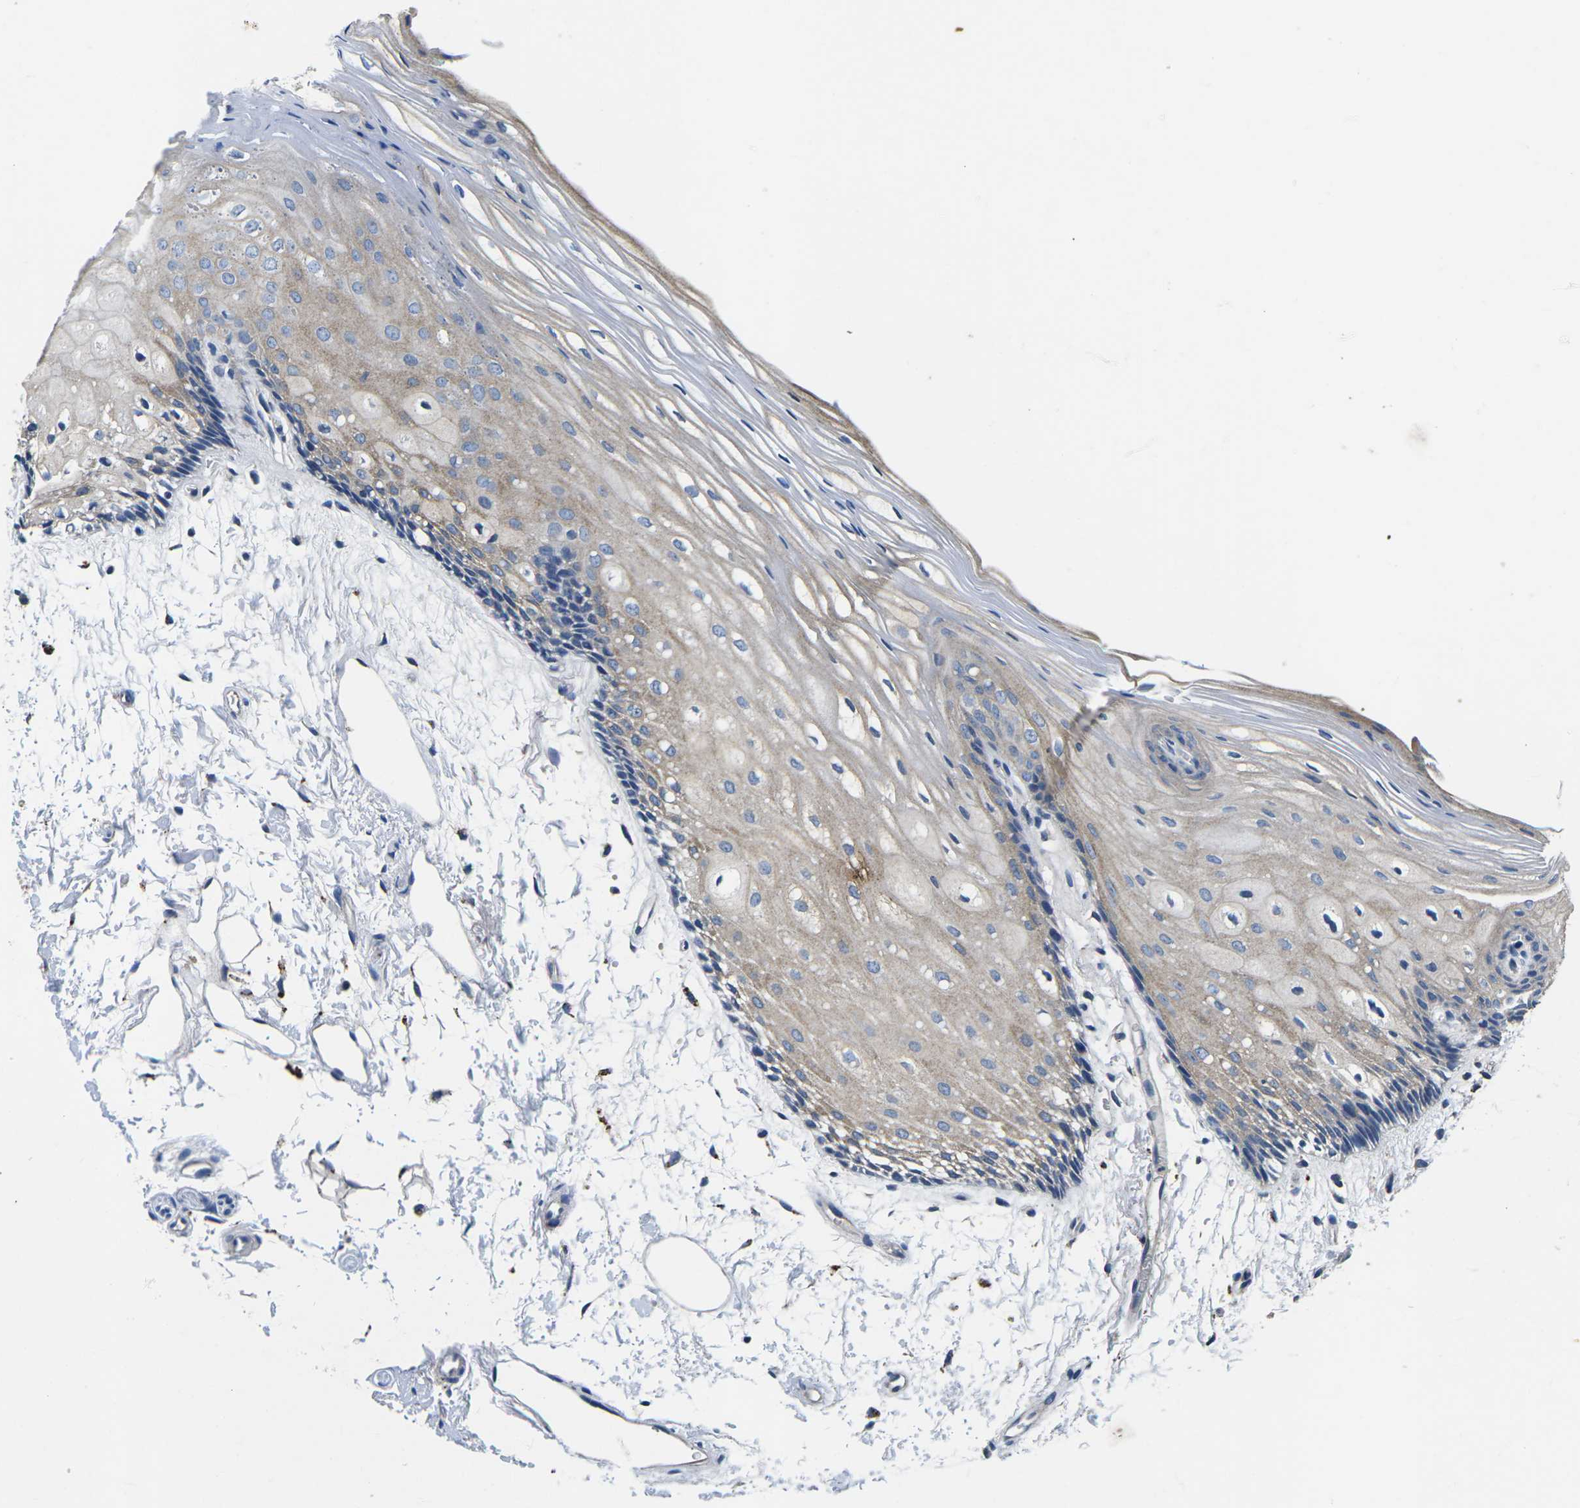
{"staining": {"intensity": "weak", "quantity": "25%-75%", "location": "cytoplasmic/membranous"}, "tissue": "oral mucosa", "cell_type": "Squamous epithelial cells", "image_type": "normal", "snomed": [{"axis": "morphology", "description": "Normal tissue, NOS"}, {"axis": "topography", "description": "Skeletal muscle"}, {"axis": "topography", "description": "Oral tissue"}, {"axis": "topography", "description": "Peripheral nerve tissue"}], "caption": "This image exhibits normal oral mucosa stained with IHC to label a protein in brown. The cytoplasmic/membranous of squamous epithelial cells show weak positivity for the protein. Nuclei are counter-stained blue.", "gene": "PDCD6IP", "patient": {"sex": "female", "age": 84}}